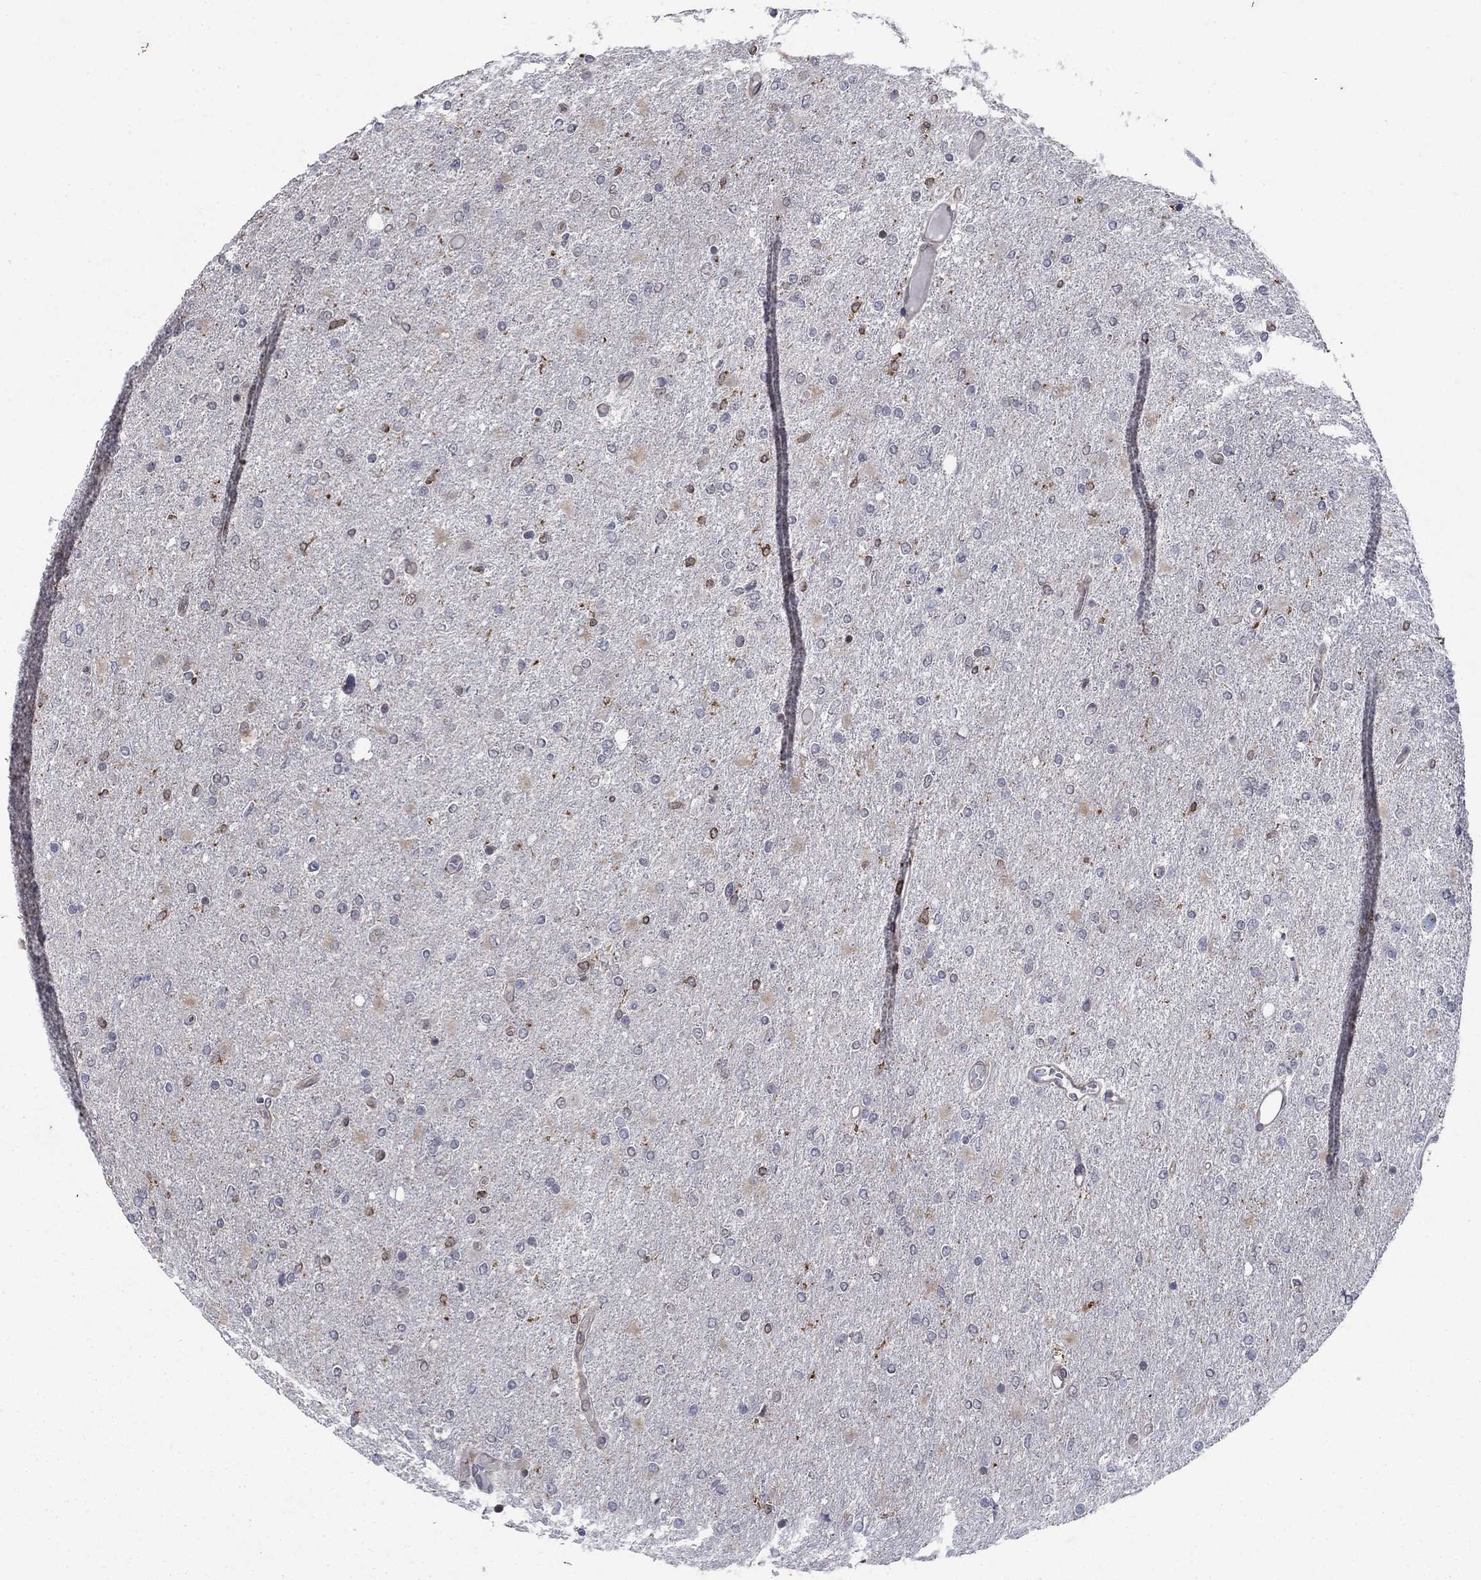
{"staining": {"intensity": "negative", "quantity": "none", "location": "none"}, "tissue": "glioma", "cell_type": "Tumor cells", "image_type": "cancer", "snomed": [{"axis": "morphology", "description": "Glioma, malignant, High grade"}, {"axis": "topography", "description": "Cerebral cortex"}], "caption": "Protein analysis of glioma displays no significant expression in tumor cells.", "gene": "DHRS7", "patient": {"sex": "male", "age": 70}}